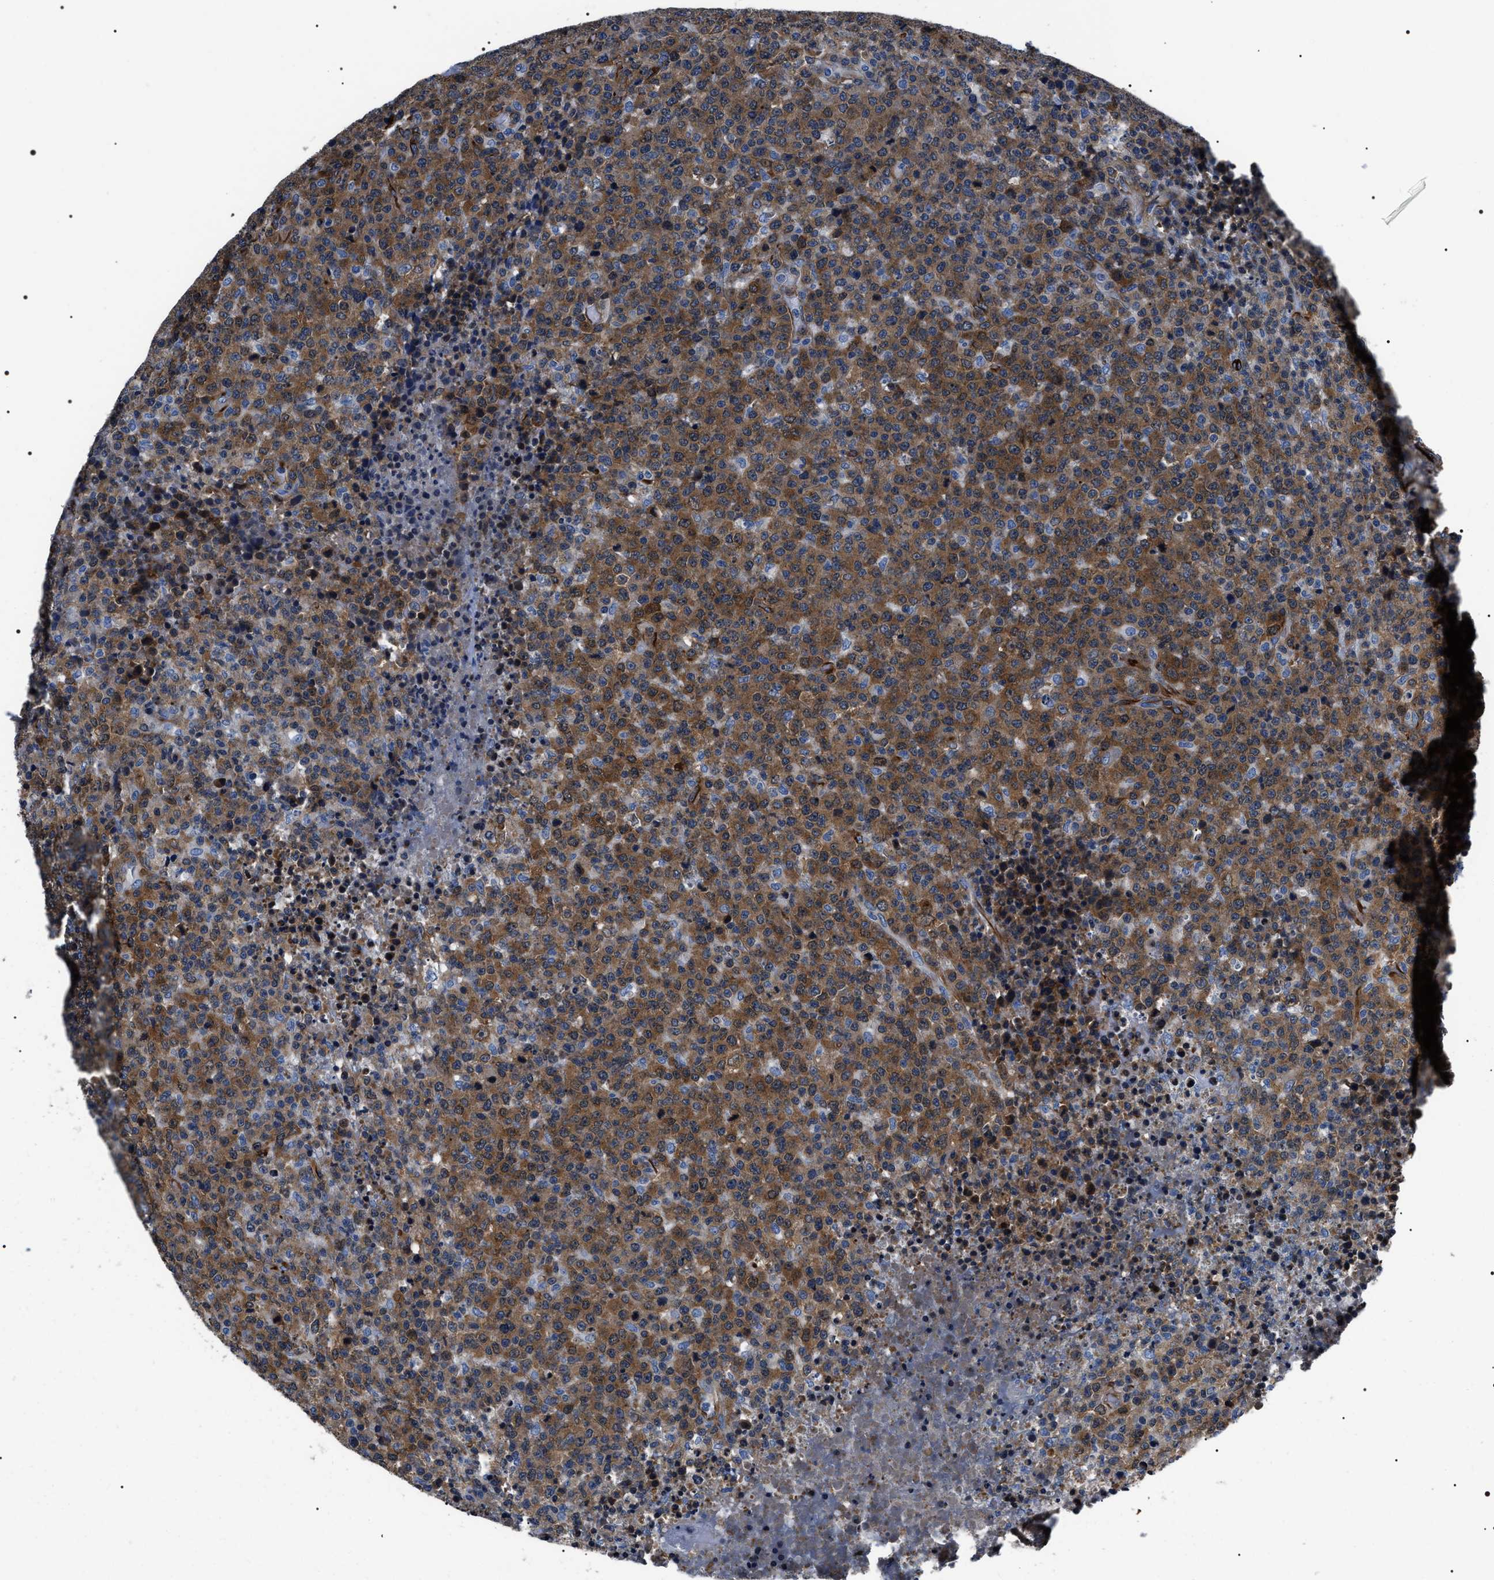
{"staining": {"intensity": "moderate", "quantity": ">75%", "location": "cytoplasmic/membranous"}, "tissue": "lymphoma", "cell_type": "Tumor cells", "image_type": "cancer", "snomed": [{"axis": "morphology", "description": "Malignant lymphoma, non-Hodgkin's type, High grade"}, {"axis": "topography", "description": "Lymph node"}], "caption": "Immunohistochemistry (IHC) photomicrograph of lymphoma stained for a protein (brown), which demonstrates medium levels of moderate cytoplasmic/membranous positivity in about >75% of tumor cells.", "gene": "BAG2", "patient": {"sex": "male", "age": 13}}